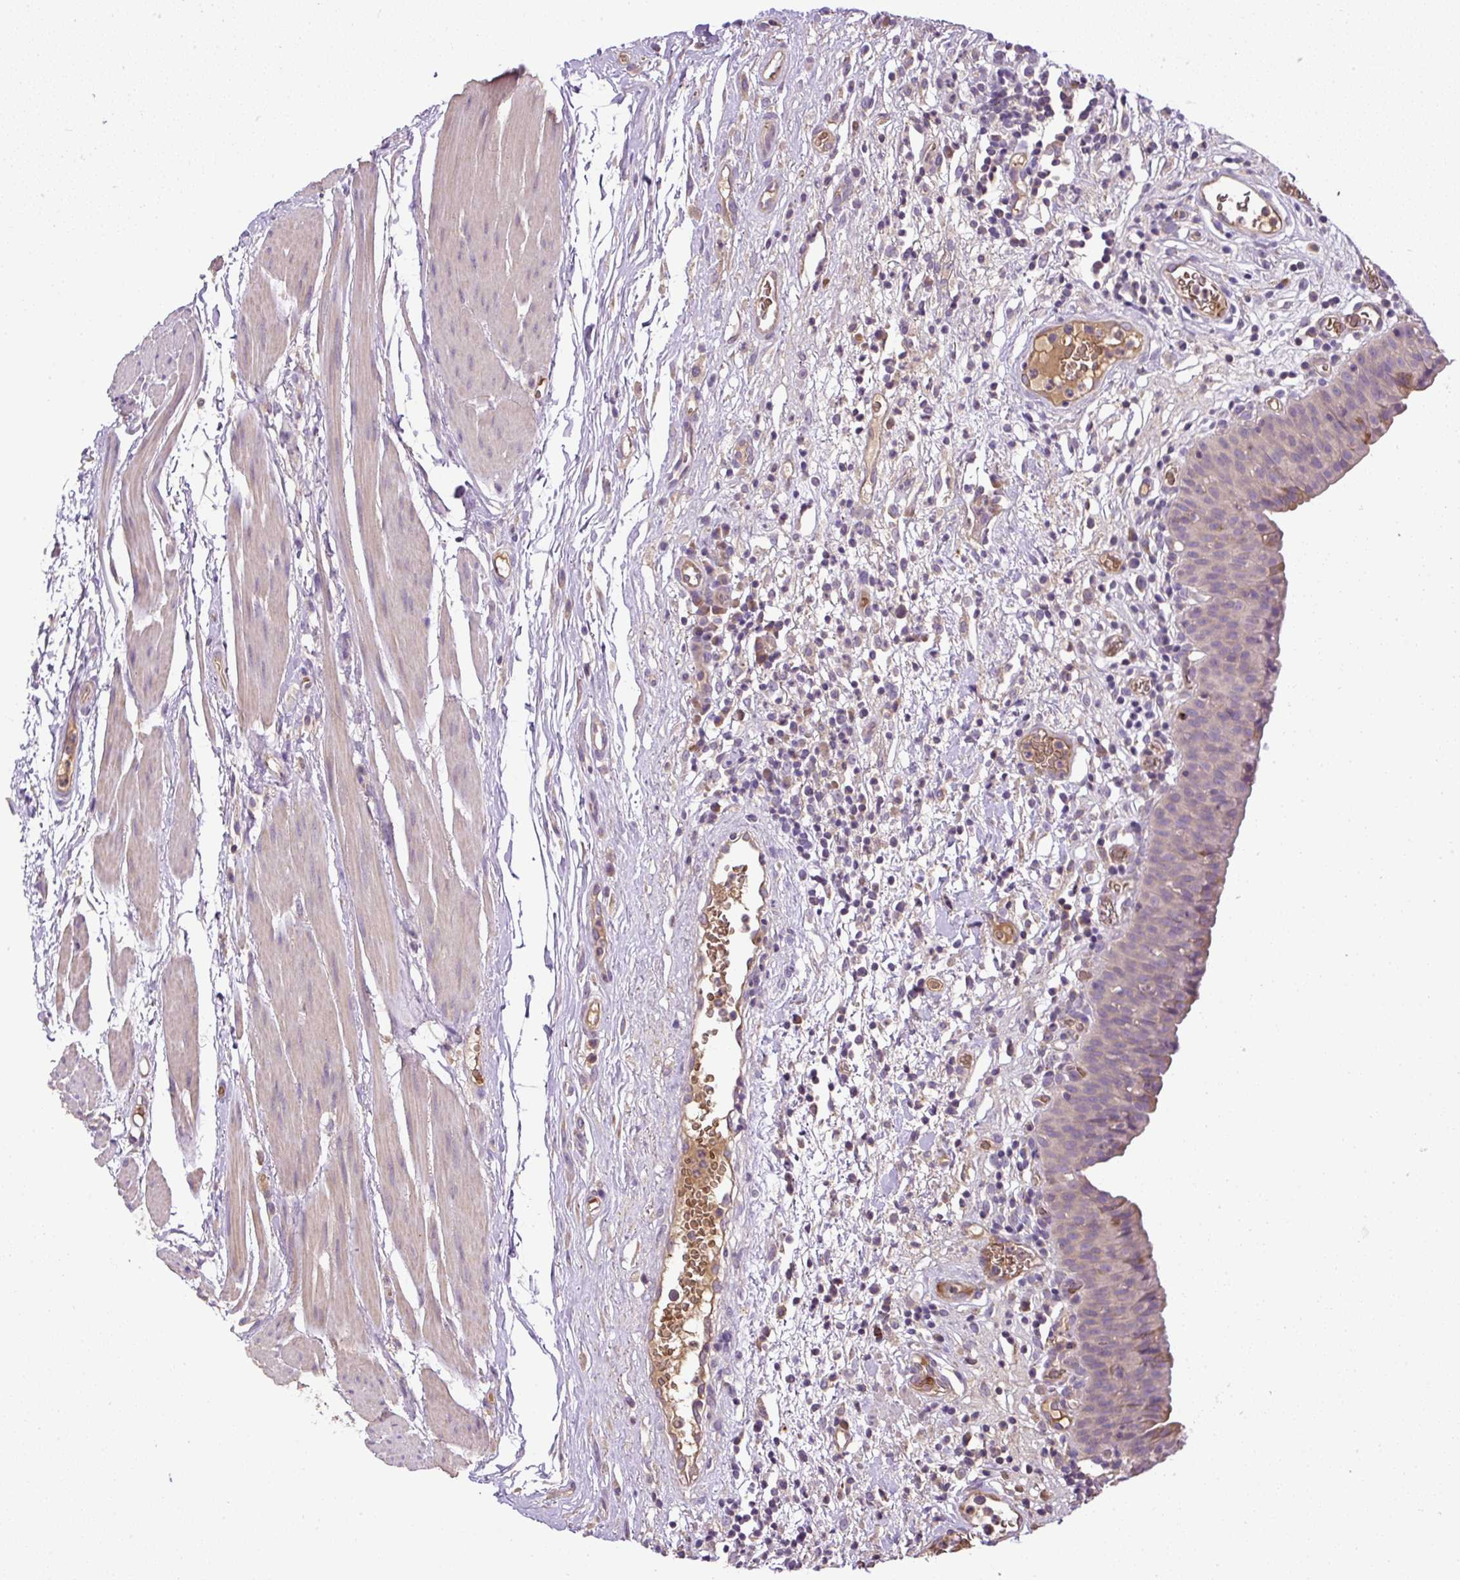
{"staining": {"intensity": "weak", "quantity": ">75%", "location": "cytoplasmic/membranous"}, "tissue": "urinary bladder", "cell_type": "Urothelial cells", "image_type": "normal", "snomed": [{"axis": "morphology", "description": "Normal tissue, NOS"}, {"axis": "morphology", "description": "Inflammation, NOS"}, {"axis": "topography", "description": "Urinary bladder"}], "caption": "A low amount of weak cytoplasmic/membranous staining is identified in about >75% of urothelial cells in normal urinary bladder.", "gene": "CXCL13", "patient": {"sex": "male", "age": 57}}